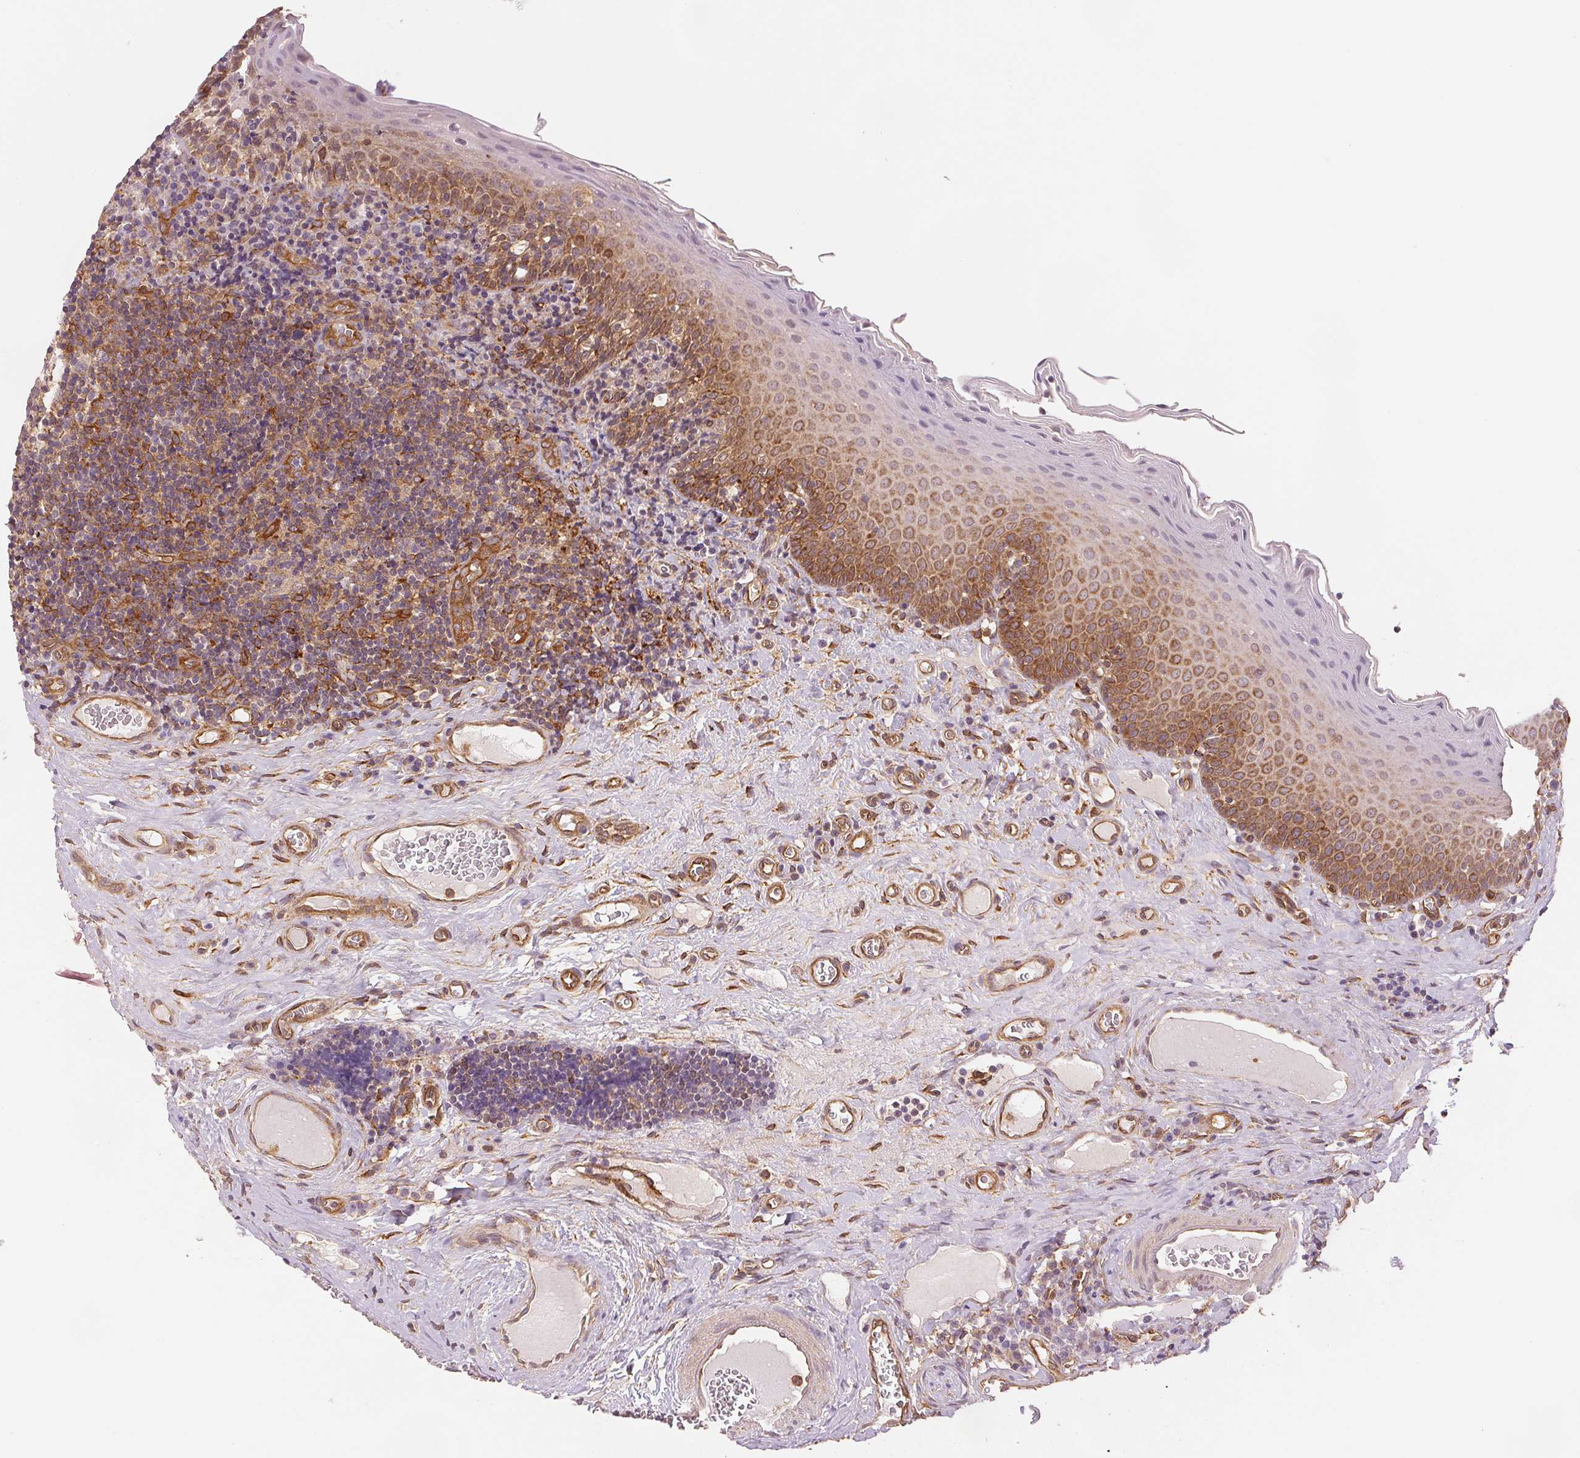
{"staining": {"intensity": "negative", "quantity": "none", "location": "none"}, "tissue": "tonsil", "cell_type": "Germinal center cells", "image_type": "normal", "snomed": [{"axis": "morphology", "description": "Normal tissue, NOS"}, {"axis": "morphology", "description": "Inflammation, NOS"}, {"axis": "topography", "description": "Tonsil"}], "caption": "The micrograph reveals no staining of germinal center cells in normal tonsil.", "gene": "DIAPH2", "patient": {"sex": "female", "age": 31}}